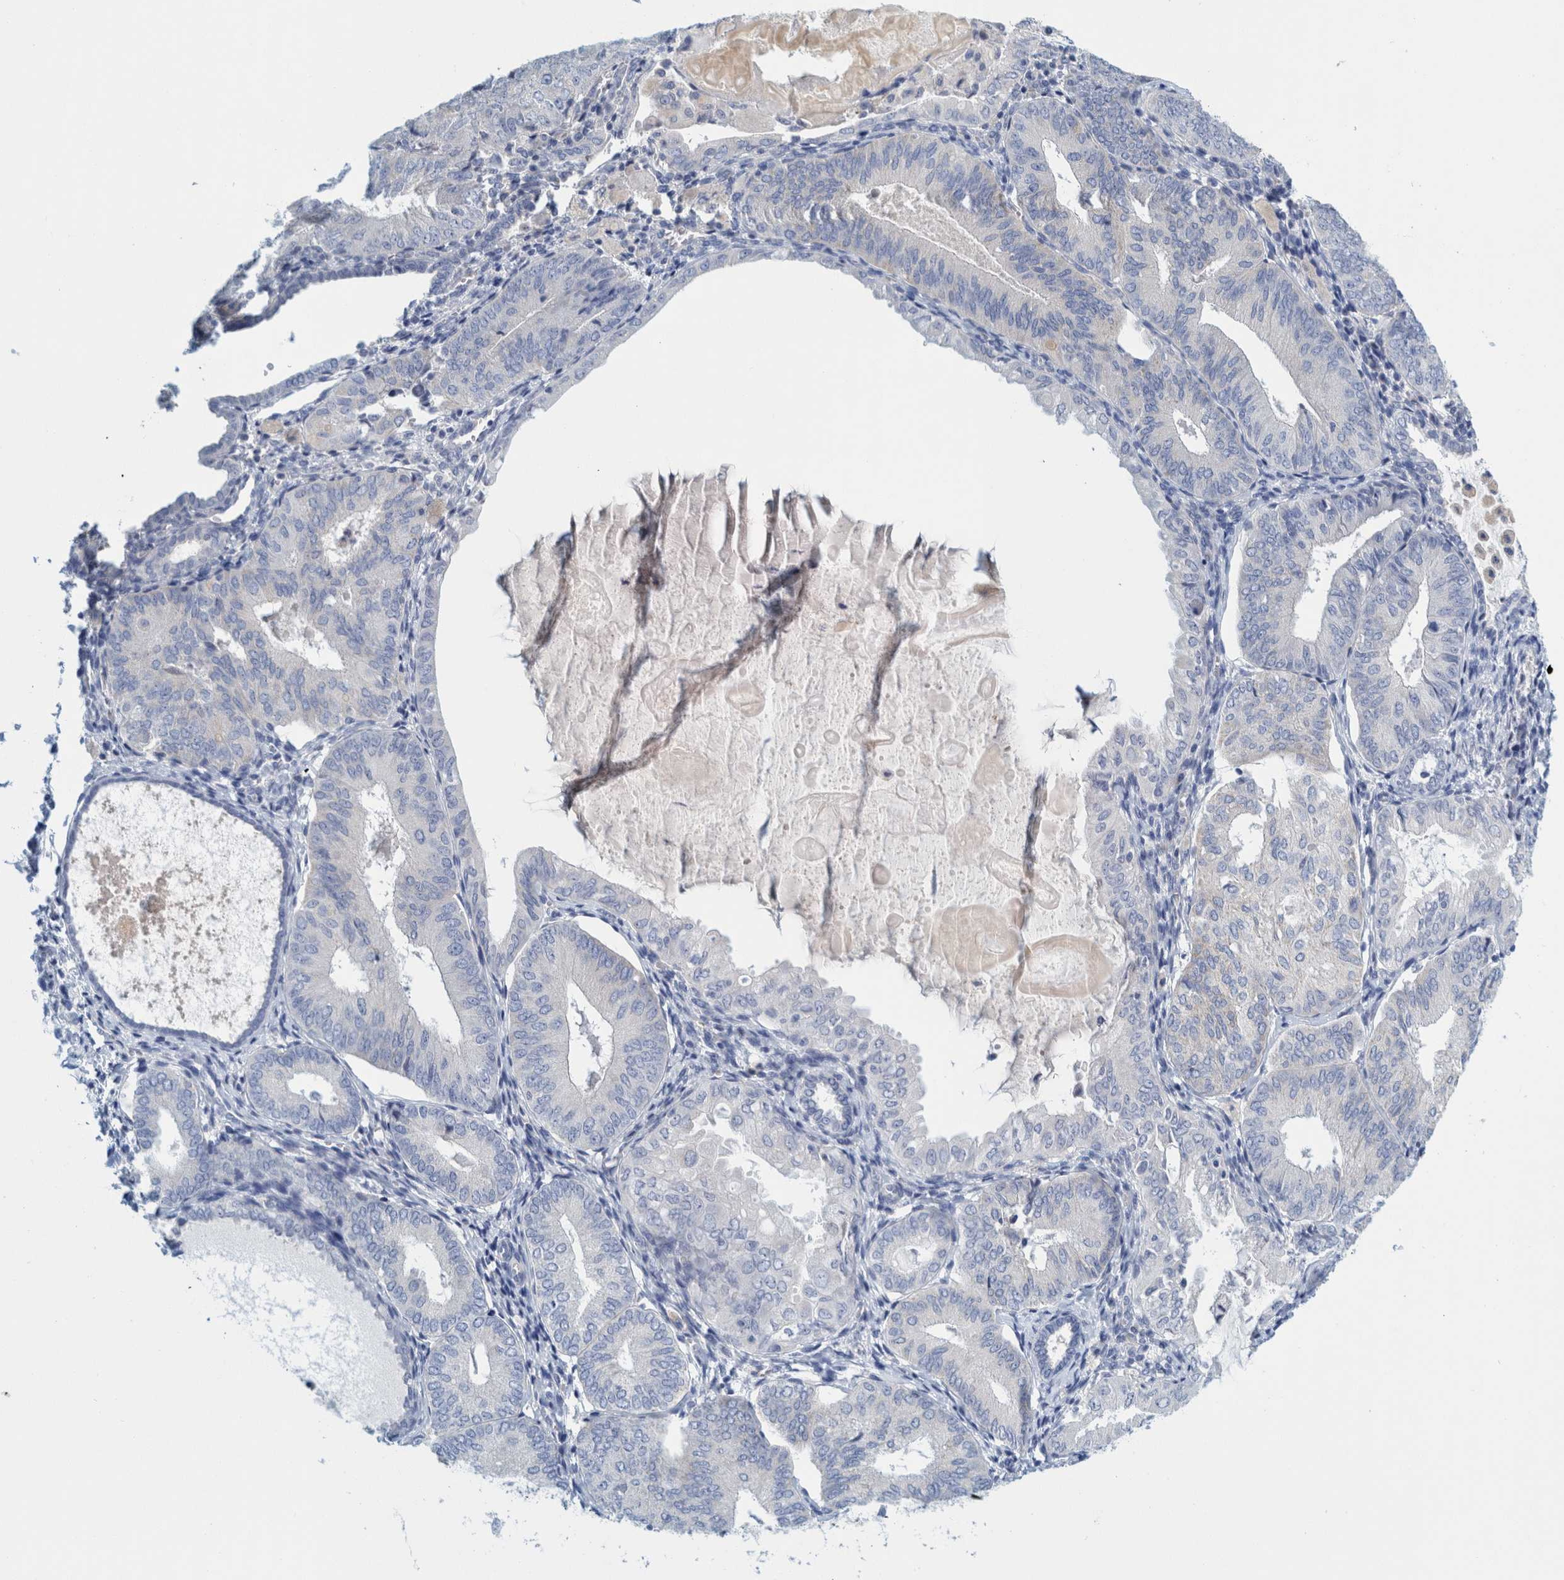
{"staining": {"intensity": "negative", "quantity": "none", "location": "none"}, "tissue": "endometrial cancer", "cell_type": "Tumor cells", "image_type": "cancer", "snomed": [{"axis": "morphology", "description": "Adenocarcinoma, NOS"}, {"axis": "topography", "description": "Endometrium"}], "caption": "Endometrial cancer (adenocarcinoma) was stained to show a protein in brown. There is no significant expression in tumor cells.", "gene": "ZNF324B", "patient": {"sex": "female", "age": 81}}